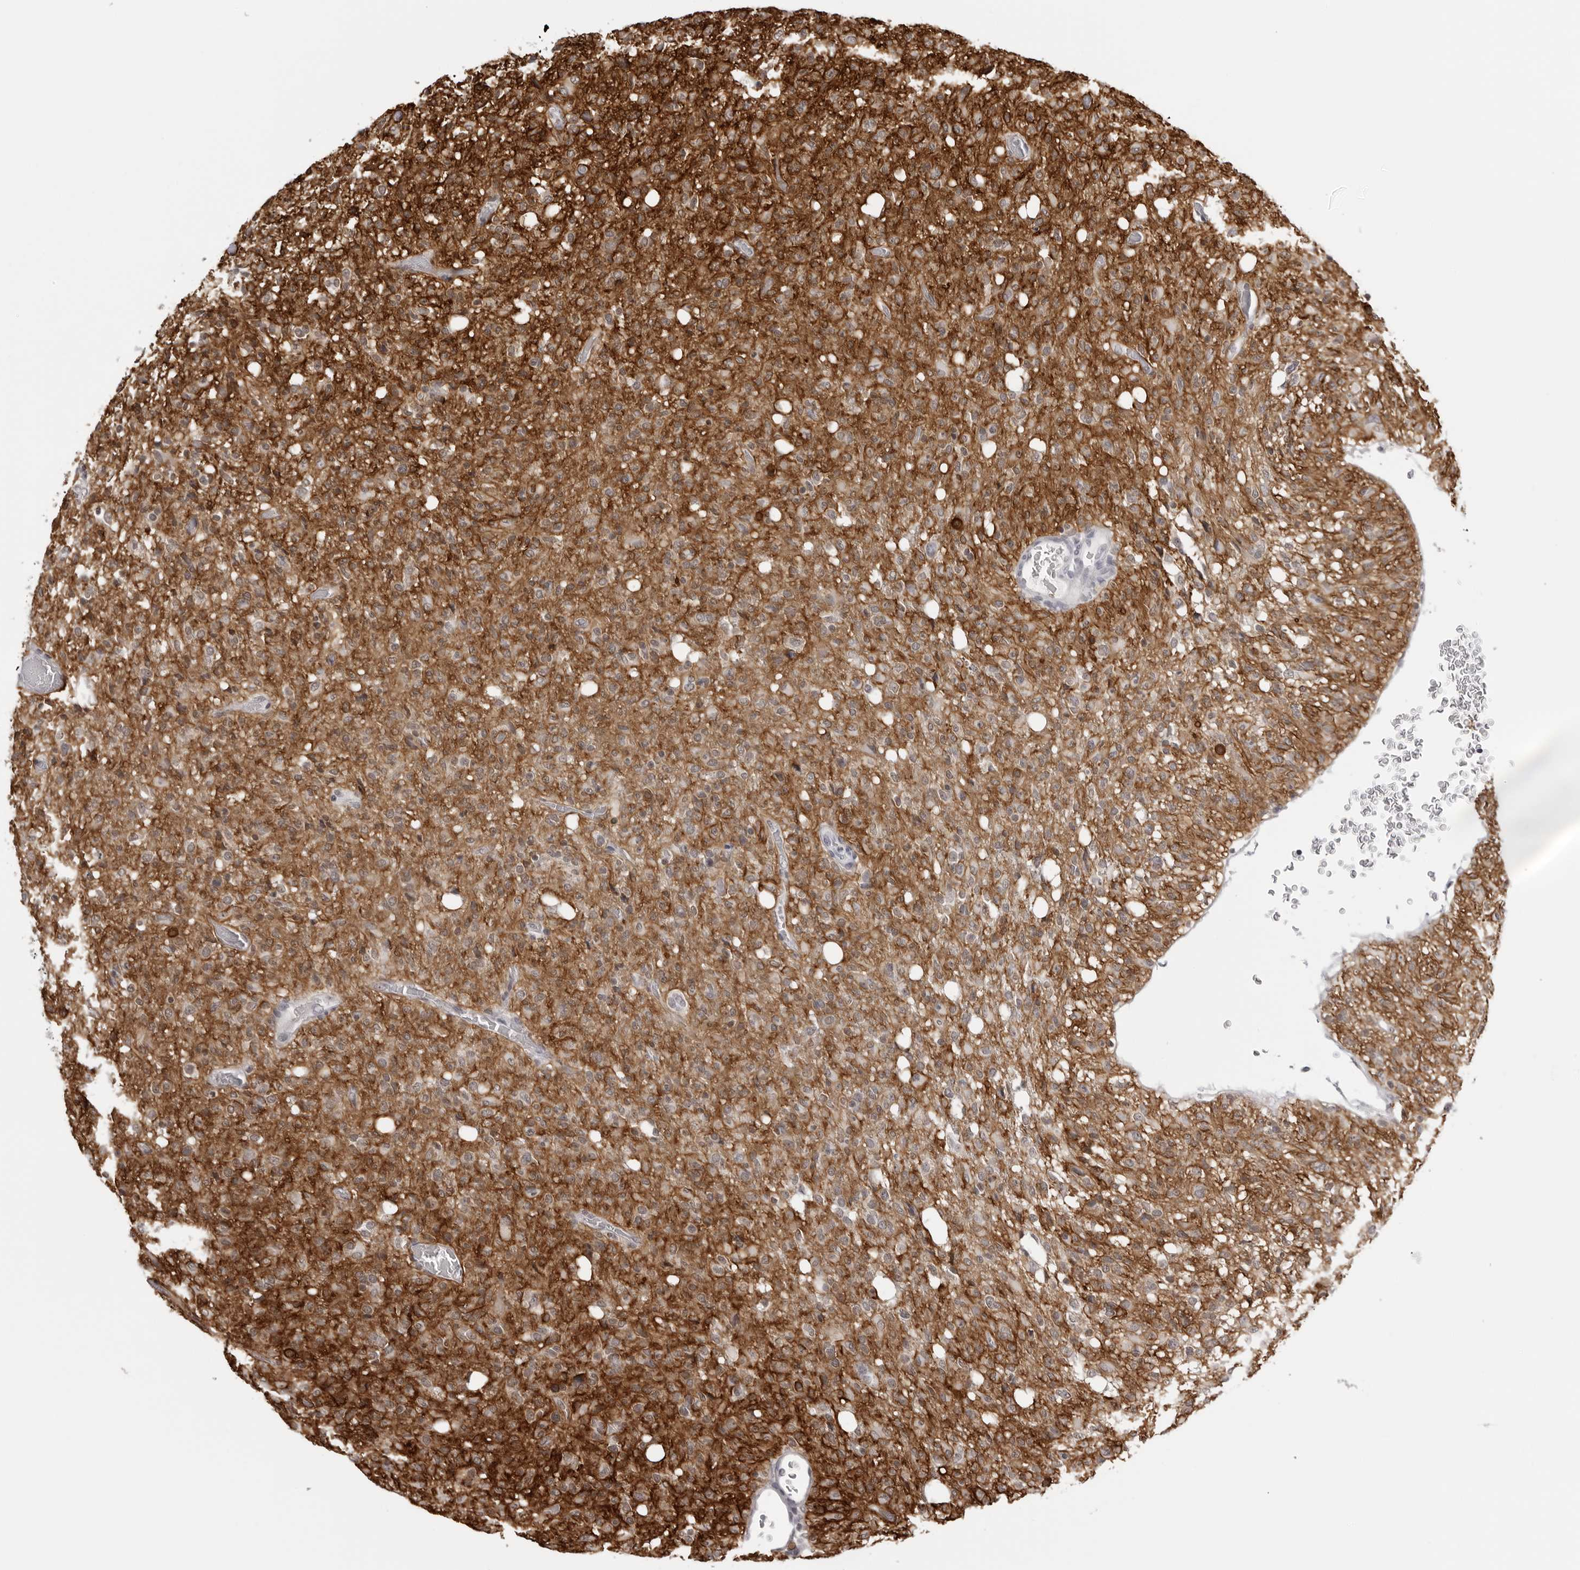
{"staining": {"intensity": "weak", "quantity": "25%-75%", "location": "cytoplasmic/membranous,nuclear"}, "tissue": "glioma", "cell_type": "Tumor cells", "image_type": "cancer", "snomed": [{"axis": "morphology", "description": "Glioma, malignant, High grade"}, {"axis": "topography", "description": "Brain"}], "caption": "Malignant glioma (high-grade) was stained to show a protein in brown. There is low levels of weak cytoplasmic/membranous and nuclear expression in about 25%-75% of tumor cells. The staining is performed using DAB brown chromogen to label protein expression. The nuclei are counter-stained blue using hematoxylin.", "gene": "PRUNE1", "patient": {"sex": "female", "age": 57}}